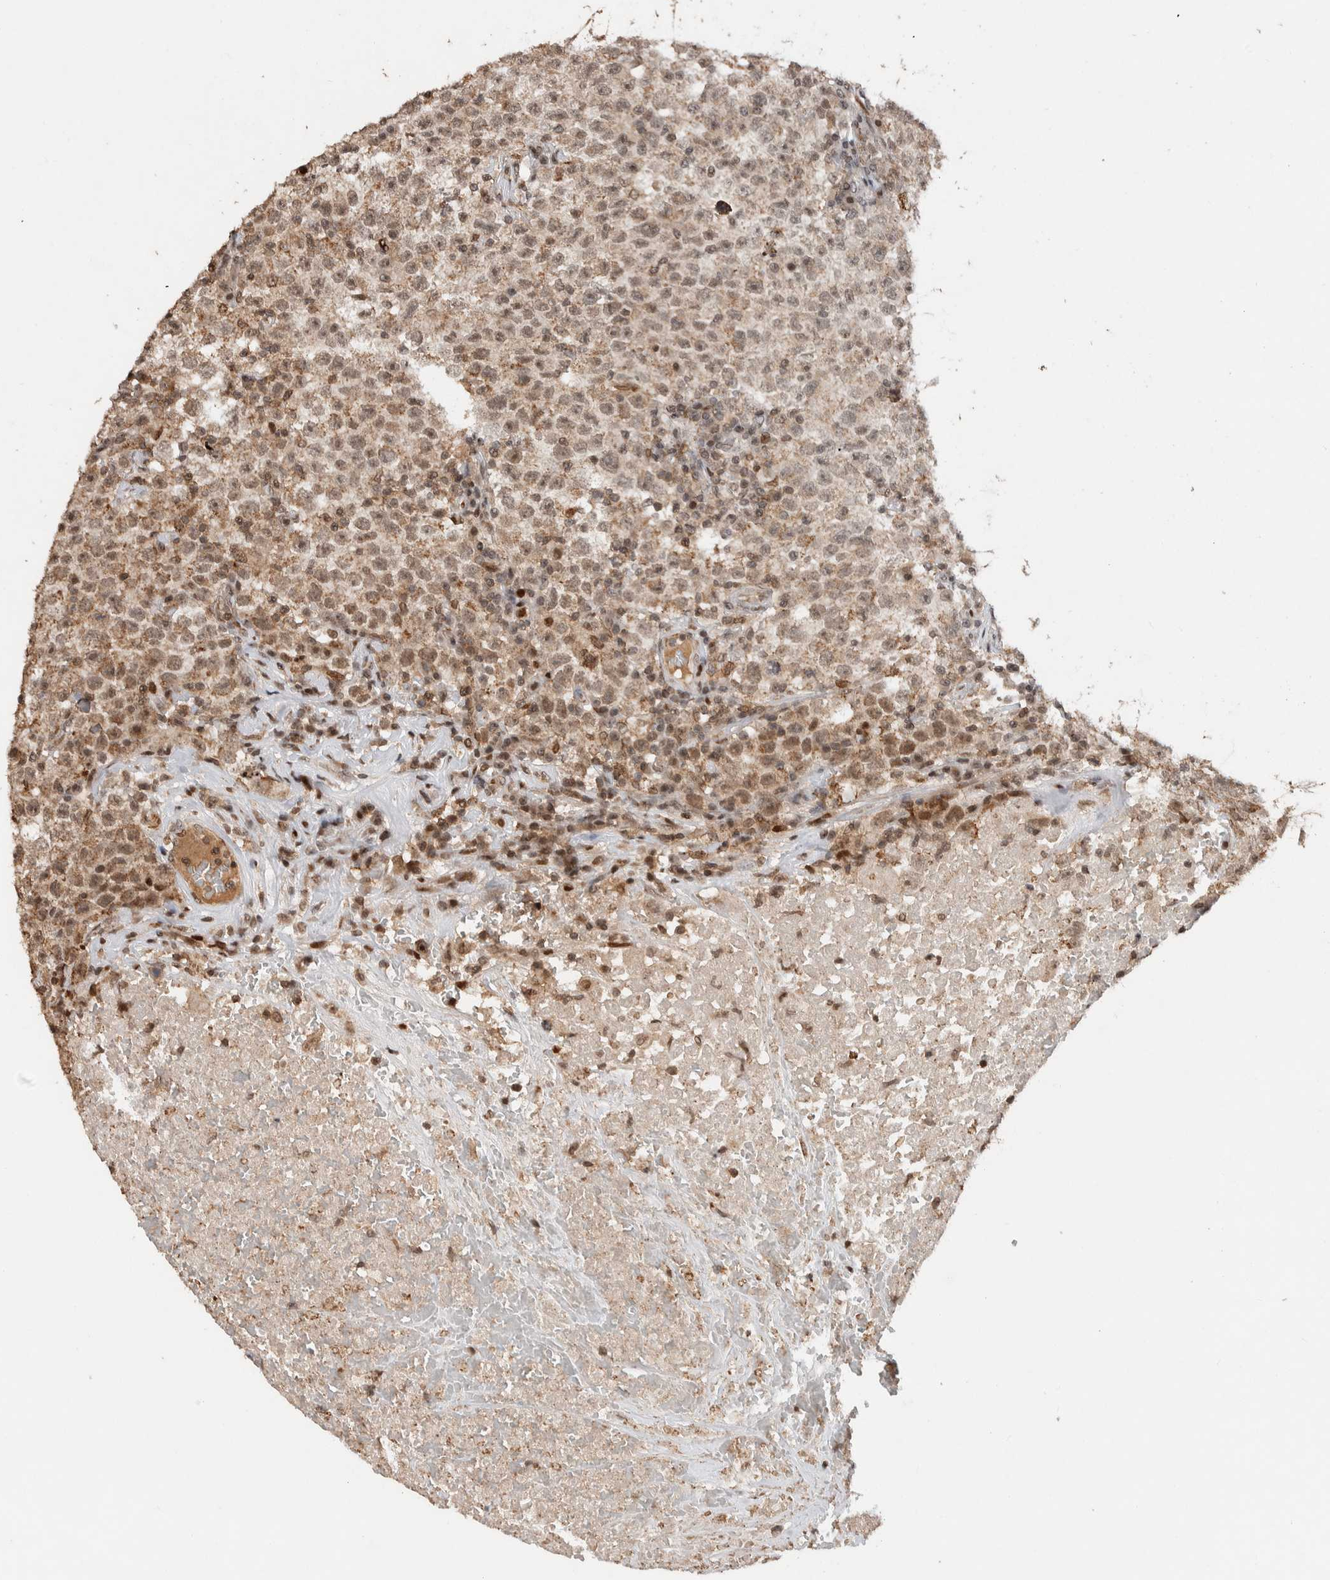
{"staining": {"intensity": "weak", "quantity": ">75%", "location": "nuclear"}, "tissue": "testis cancer", "cell_type": "Tumor cells", "image_type": "cancer", "snomed": [{"axis": "morphology", "description": "Seminoma, NOS"}, {"axis": "topography", "description": "Testis"}], "caption": "Protein expression analysis of human seminoma (testis) reveals weak nuclear expression in about >75% of tumor cells.", "gene": "ZNF521", "patient": {"sex": "male", "age": 22}}